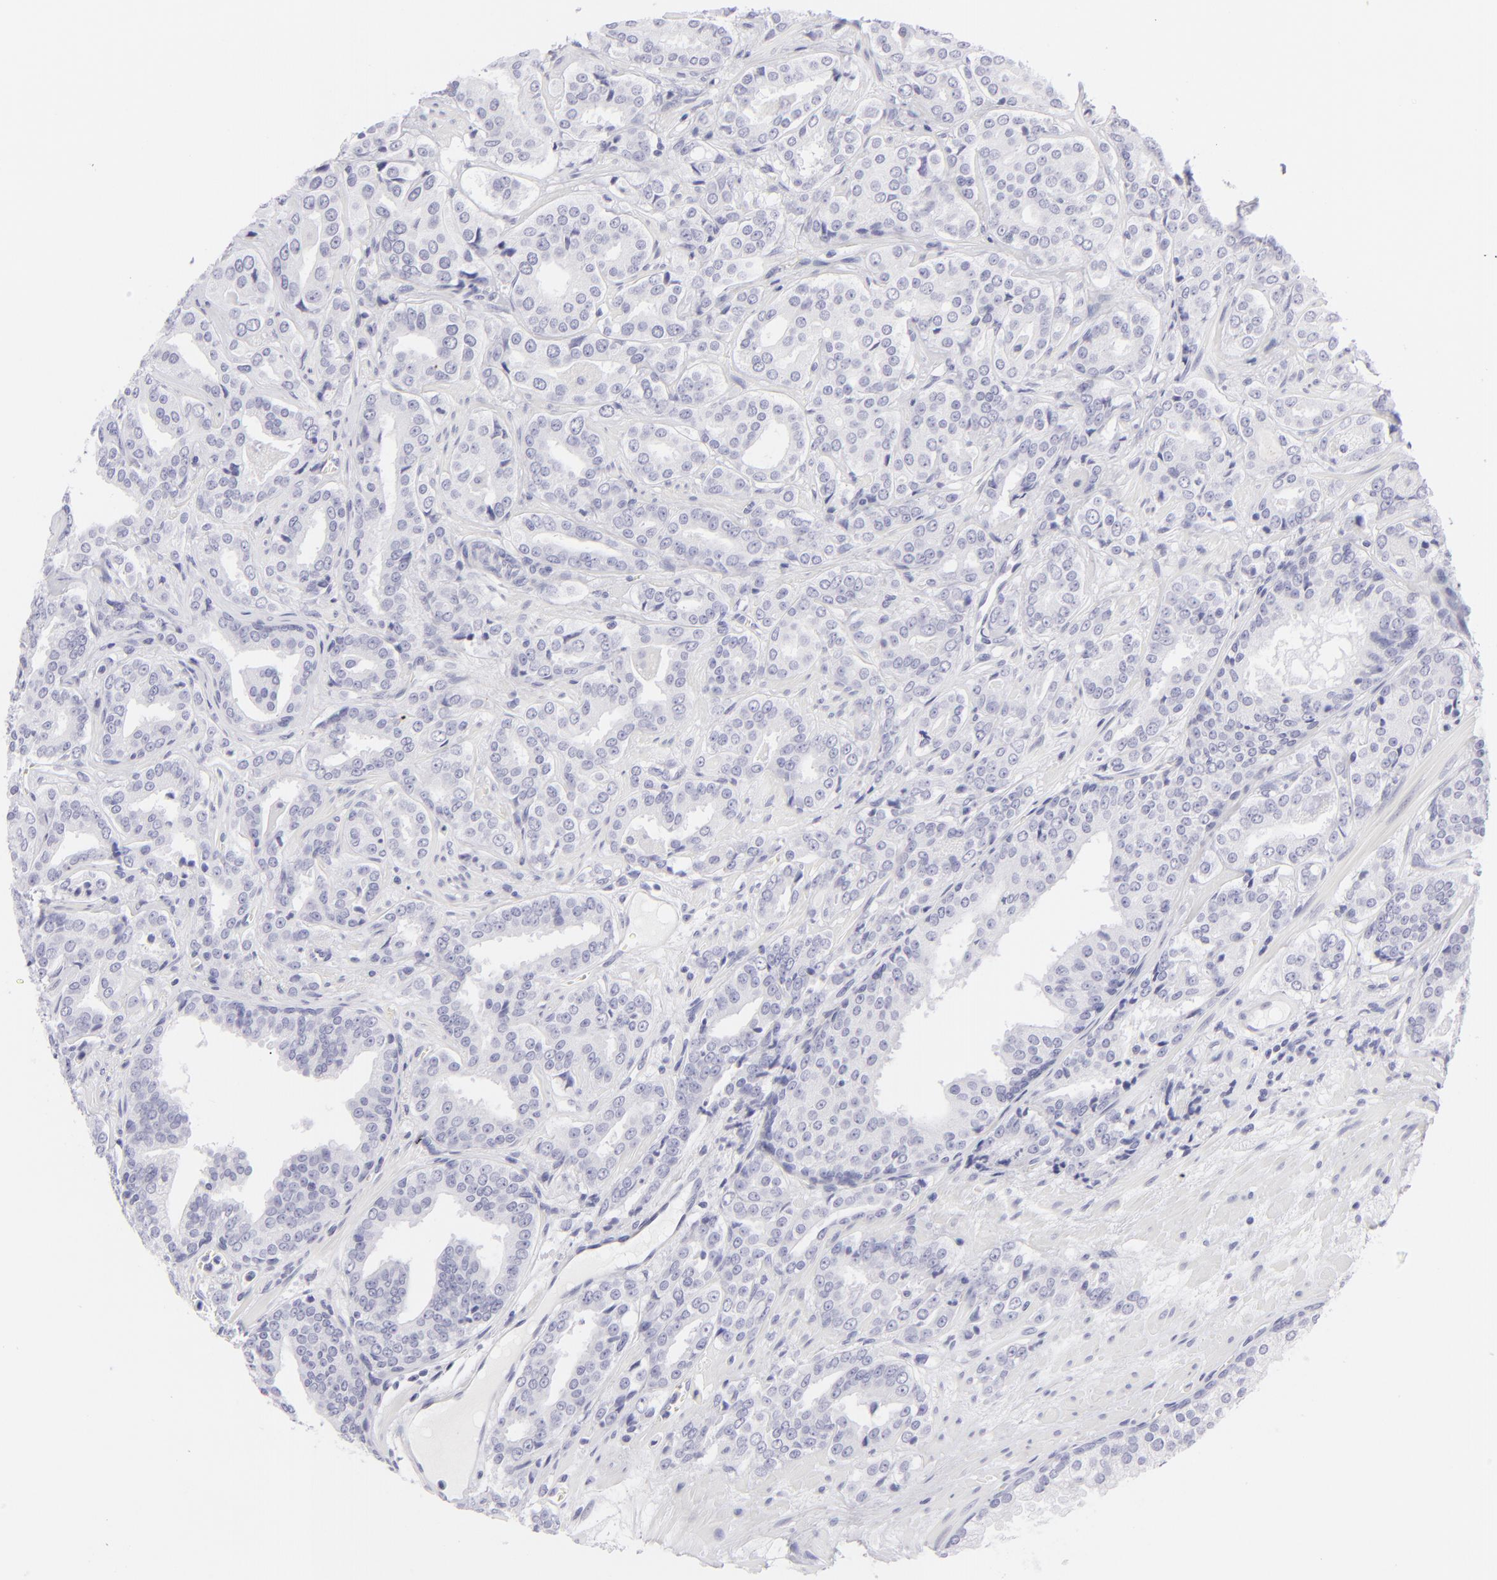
{"staining": {"intensity": "negative", "quantity": "none", "location": "none"}, "tissue": "prostate cancer", "cell_type": "Tumor cells", "image_type": "cancer", "snomed": [{"axis": "morphology", "description": "Adenocarcinoma, Medium grade"}, {"axis": "topography", "description": "Prostate"}], "caption": "Prostate adenocarcinoma (medium-grade) stained for a protein using IHC displays no positivity tumor cells.", "gene": "FCER2", "patient": {"sex": "male", "age": 60}}